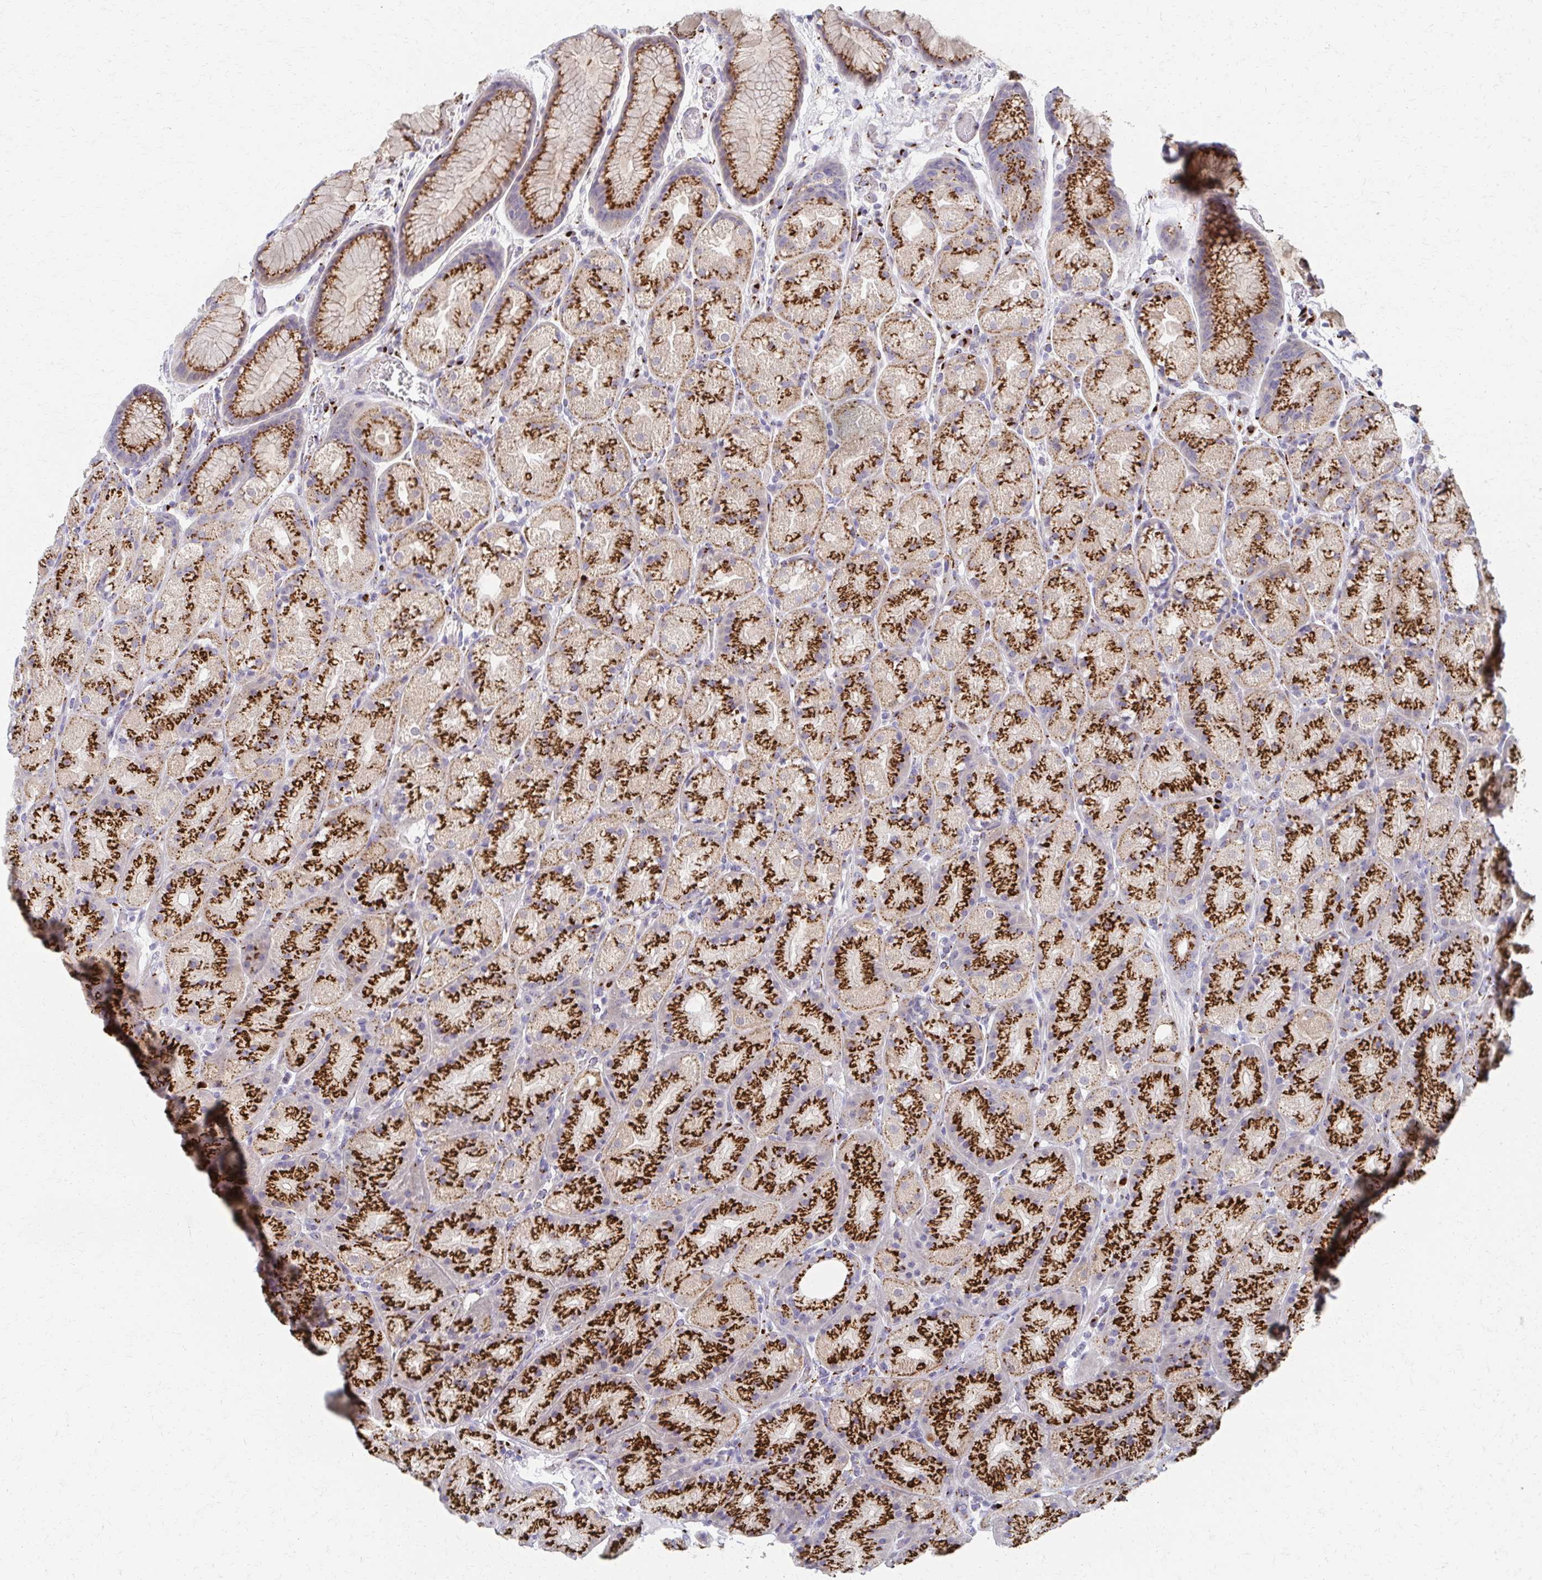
{"staining": {"intensity": "strong", "quantity": ">75%", "location": "cytoplasmic/membranous"}, "tissue": "stomach", "cell_type": "Glandular cells", "image_type": "normal", "snomed": [{"axis": "morphology", "description": "Normal tissue, NOS"}, {"axis": "topography", "description": "Stomach, upper"}, {"axis": "topography", "description": "Stomach"}], "caption": "Immunohistochemical staining of normal stomach reveals >75% levels of strong cytoplasmic/membranous protein expression in about >75% of glandular cells. (DAB IHC, brown staining for protein, blue staining for nuclei).", "gene": "ENSG00000254692", "patient": {"sex": "male", "age": 48}}